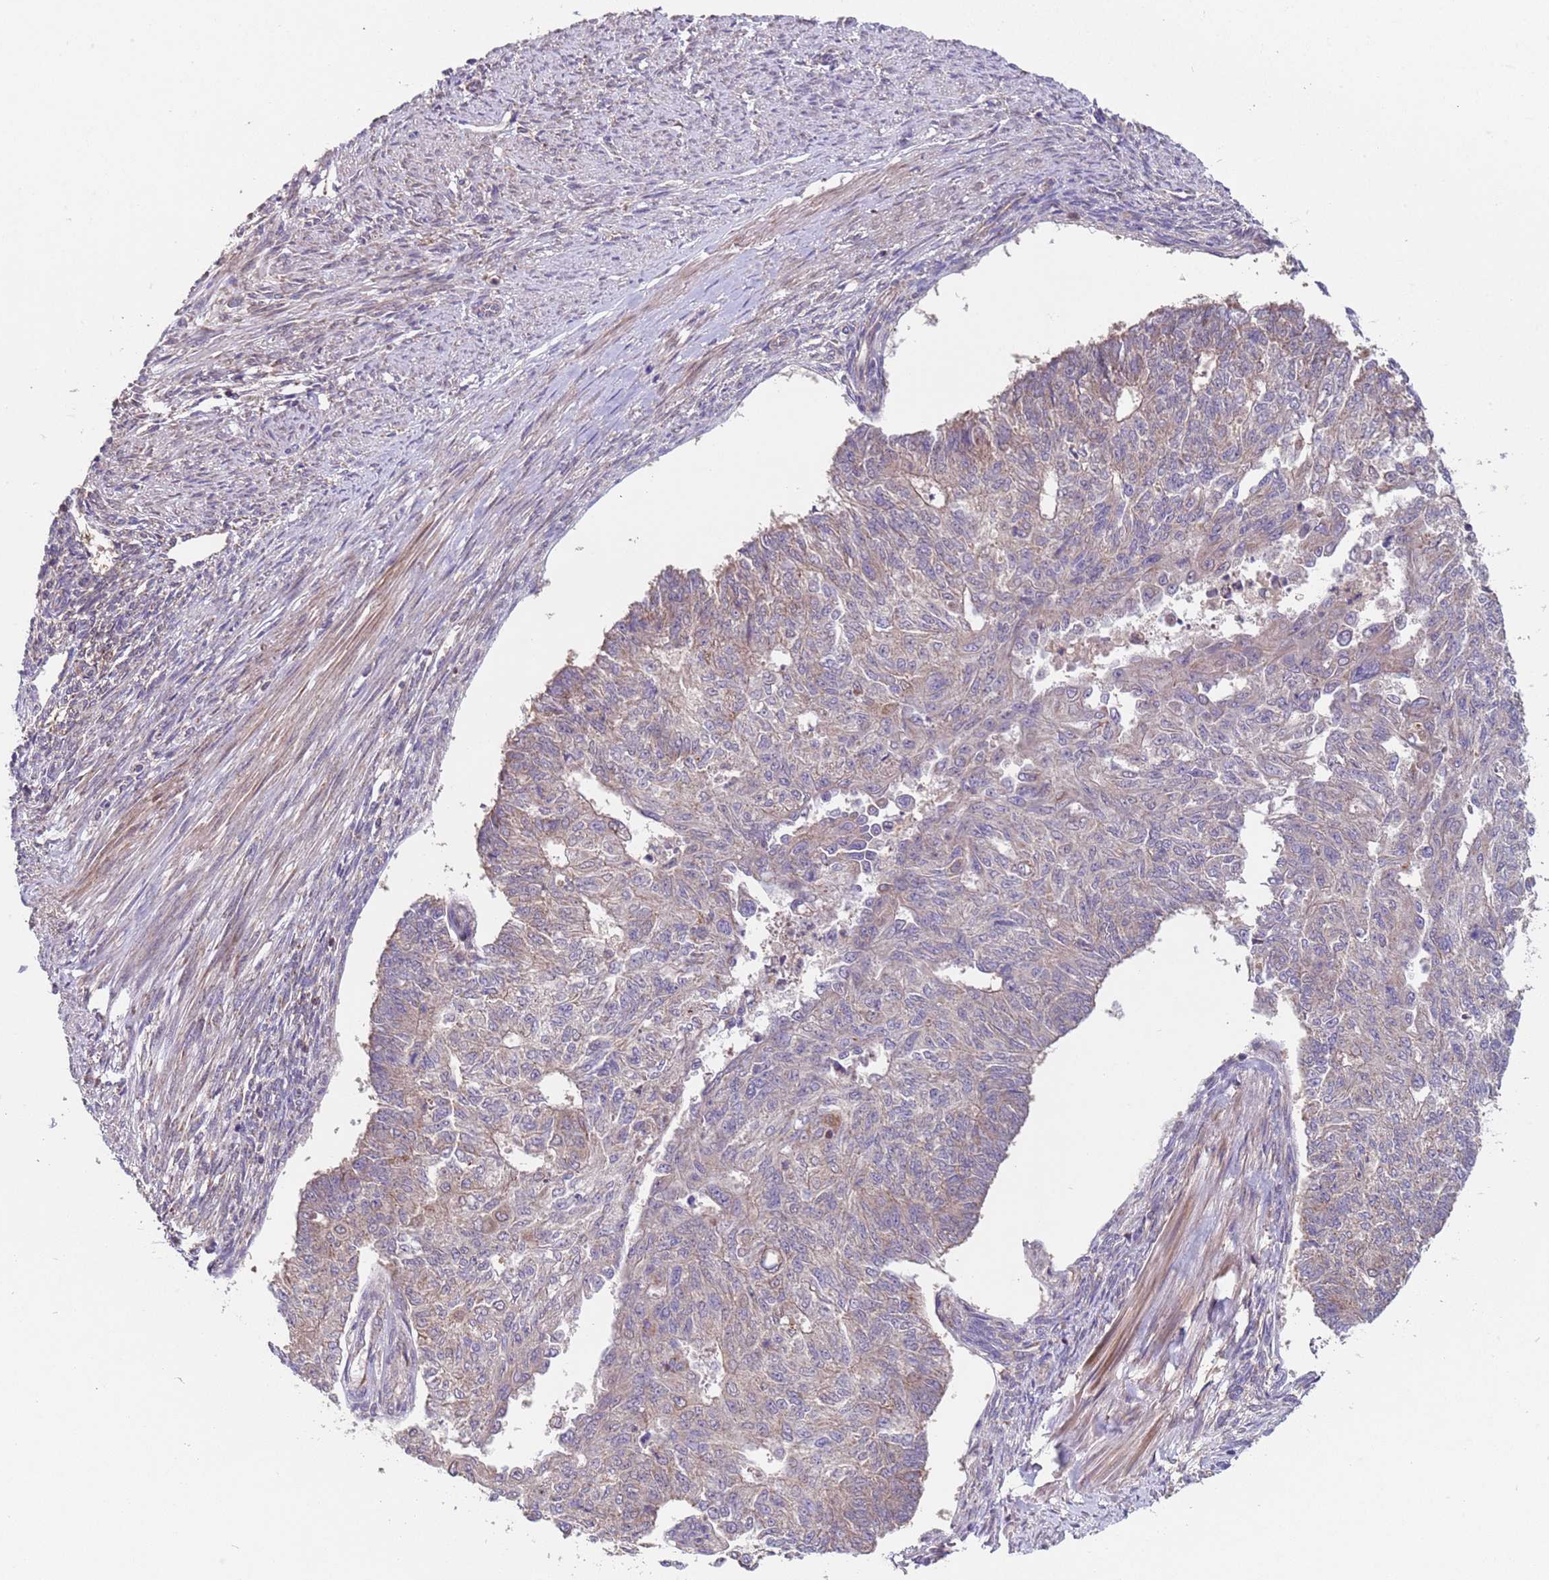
{"staining": {"intensity": "weak", "quantity": "<25%", "location": "cytoplasmic/membranous"}, "tissue": "endometrial cancer", "cell_type": "Tumor cells", "image_type": "cancer", "snomed": [{"axis": "morphology", "description": "Adenocarcinoma, NOS"}, {"axis": "topography", "description": "Endometrium"}], "caption": "A high-resolution histopathology image shows immunohistochemistry staining of endometrial cancer, which shows no significant staining in tumor cells.", "gene": "ACAD8", "patient": {"sex": "female", "age": 32}}